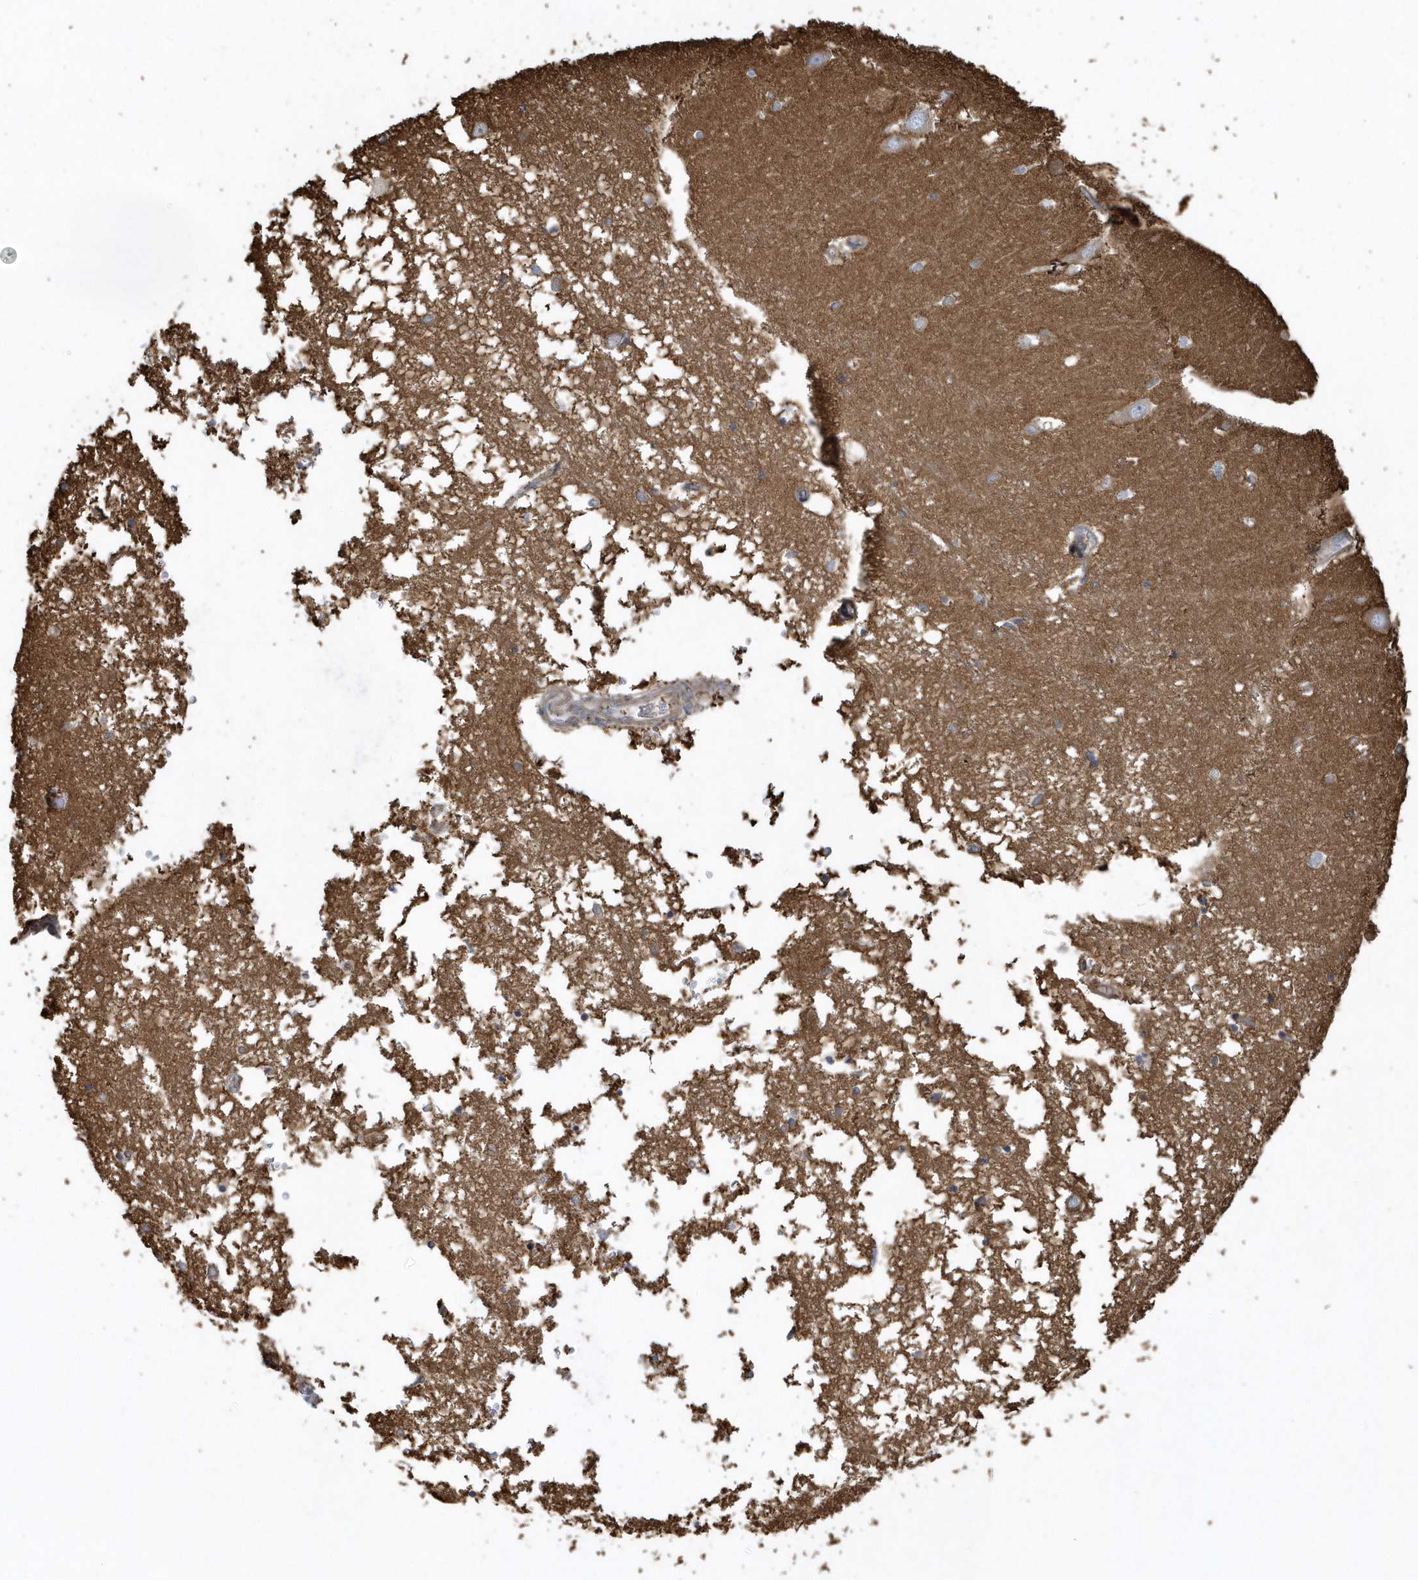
{"staining": {"intensity": "weak", "quantity": "<25%", "location": "cytoplasmic/membranous"}, "tissue": "hippocampus", "cell_type": "Glial cells", "image_type": "normal", "snomed": [{"axis": "morphology", "description": "Normal tissue, NOS"}, {"axis": "topography", "description": "Hippocampus"}], "caption": "Immunohistochemical staining of unremarkable hippocampus shows no significant expression in glial cells. (DAB IHC with hematoxylin counter stain).", "gene": "TRAIP", "patient": {"sex": "male", "age": 70}}